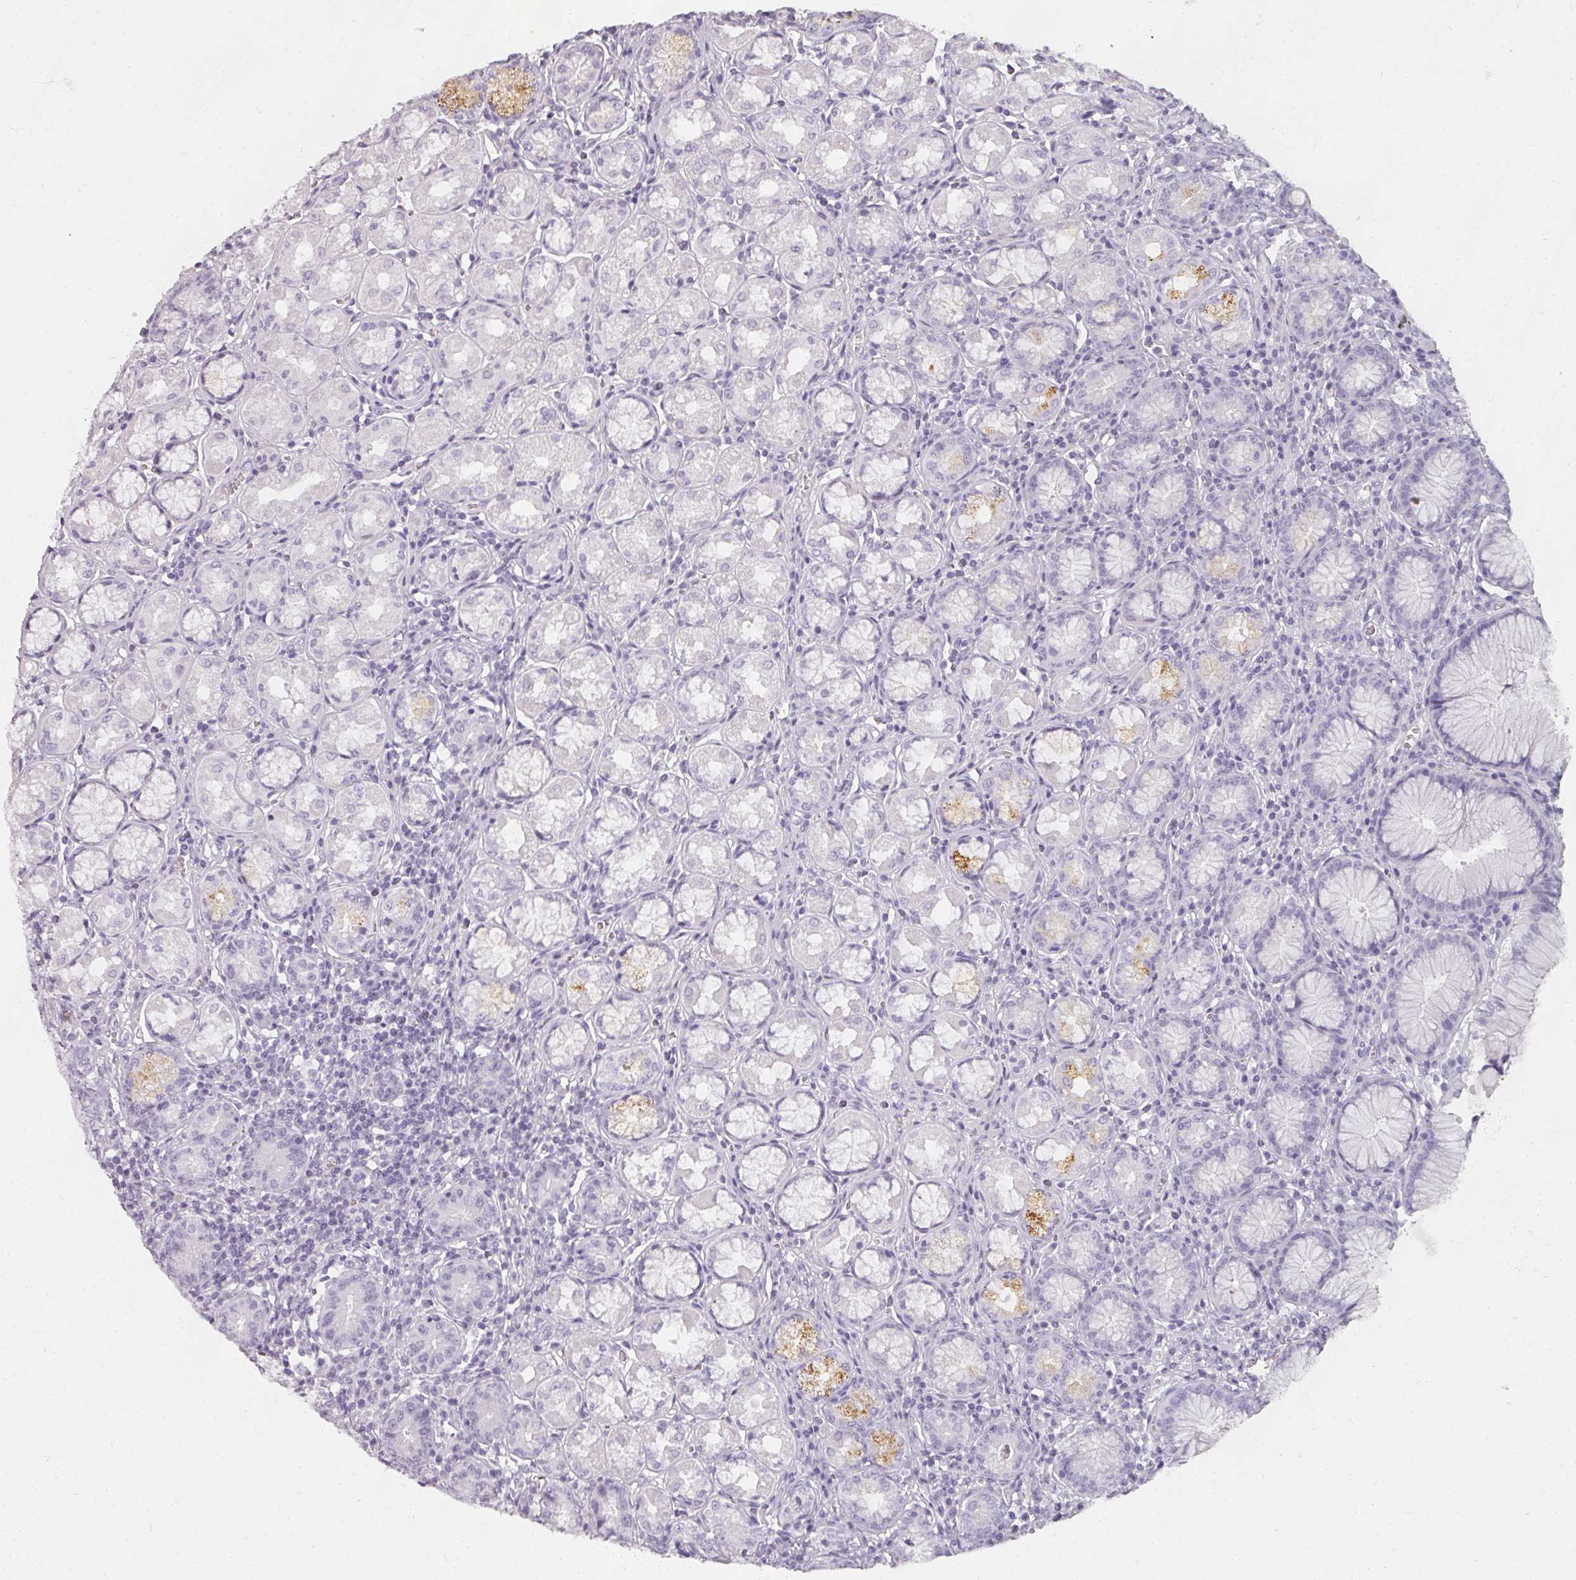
{"staining": {"intensity": "moderate", "quantity": "<25%", "location": "cytoplasmic/membranous"}, "tissue": "stomach", "cell_type": "Glandular cells", "image_type": "normal", "snomed": [{"axis": "morphology", "description": "Normal tissue, NOS"}, {"axis": "topography", "description": "Stomach"}], "caption": "Stomach was stained to show a protein in brown. There is low levels of moderate cytoplasmic/membranous expression in approximately <25% of glandular cells.", "gene": "REG3A", "patient": {"sex": "male", "age": 55}}